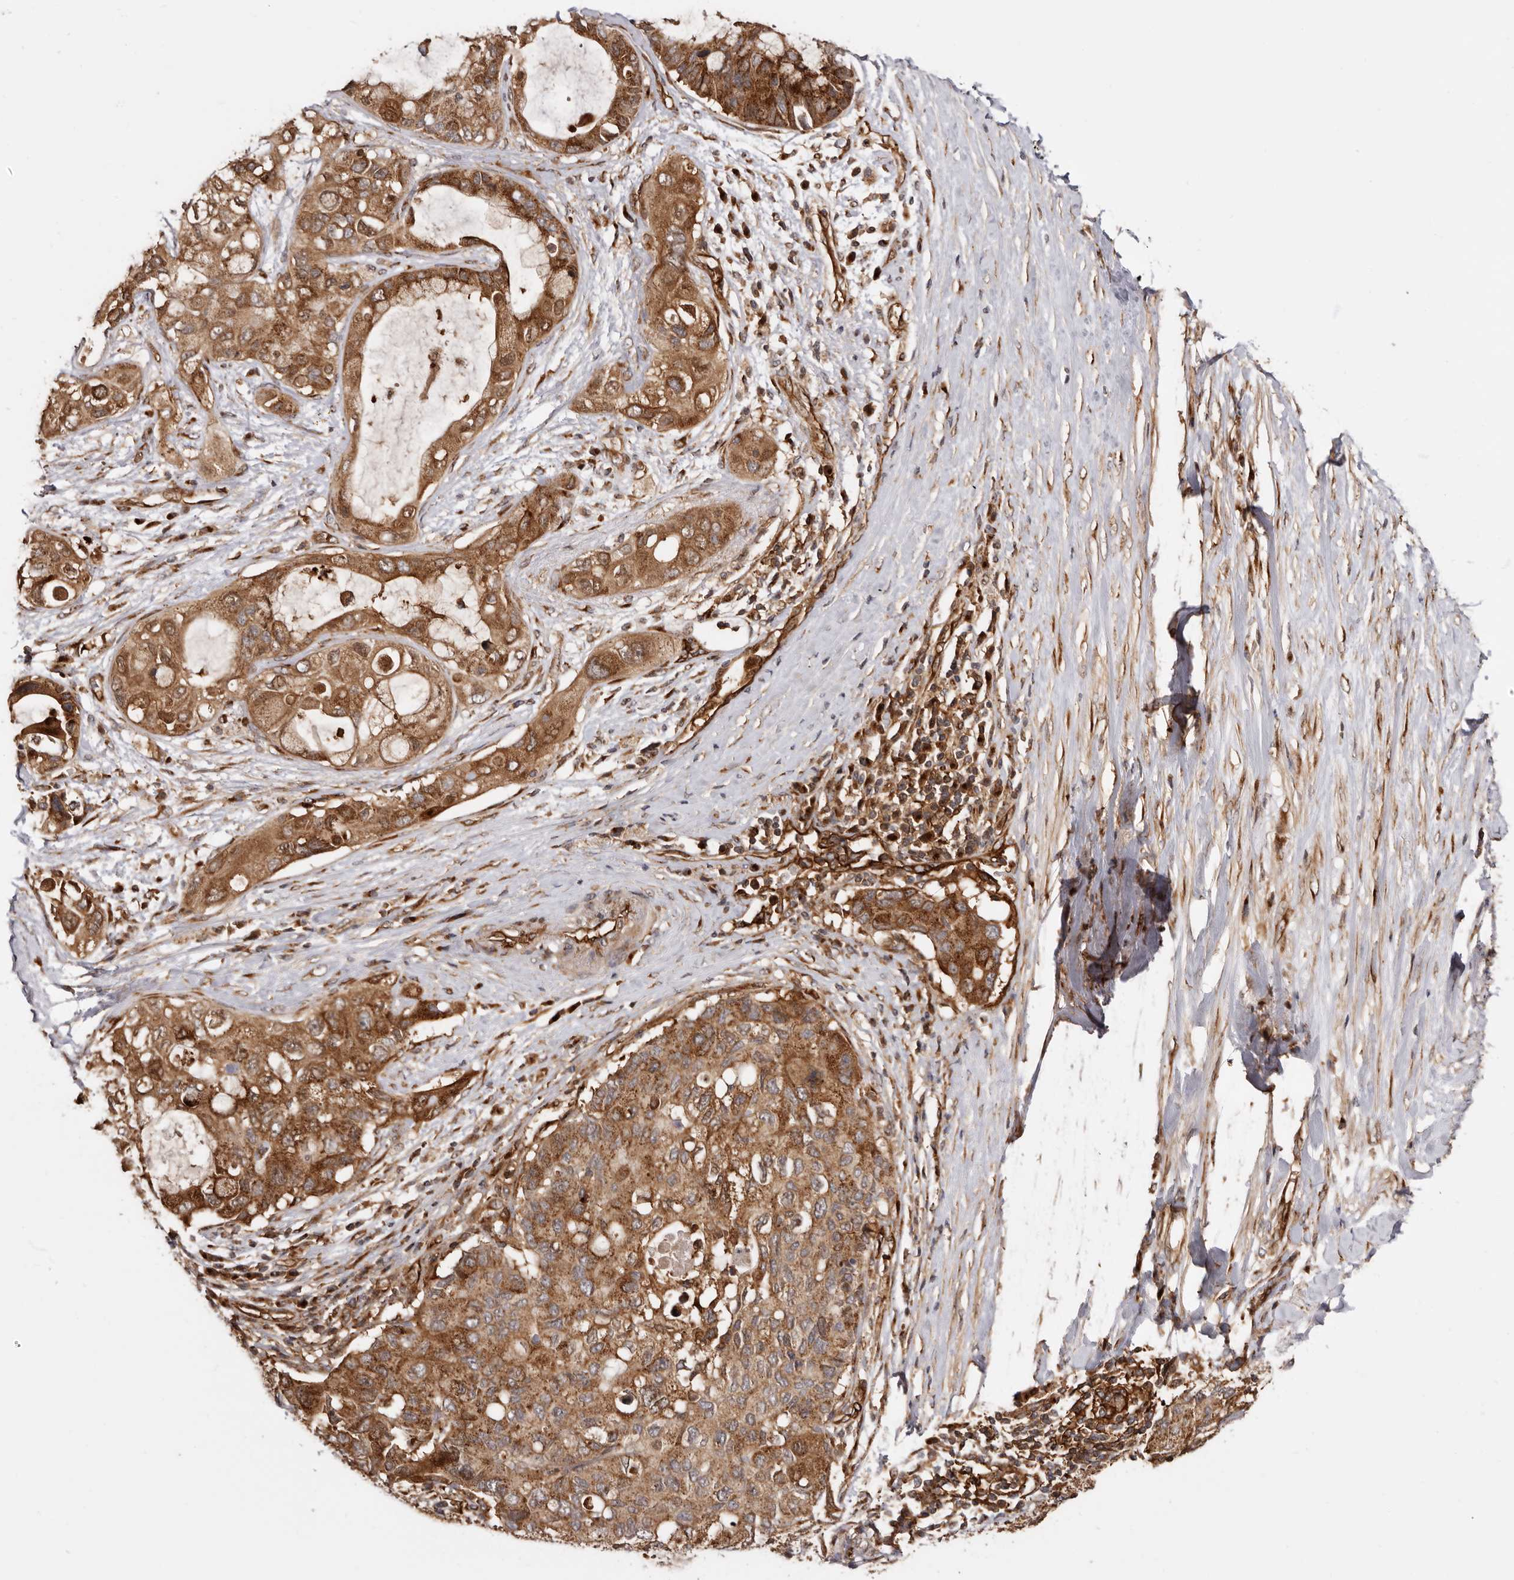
{"staining": {"intensity": "strong", "quantity": ">75%", "location": "cytoplasmic/membranous,nuclear"}, "tissue": "pancreatic cancer", "cell_type": "Tumor cells", "image_type": "cancer", "snomed": [{"axis": "morphology", "description": "Adenocarcinoma, NOS"}, {"axis": "topography", "description": "Pancreas"}], "caption": "There is high levels of strong cytoplasmic/membranous and nuclear expression in tumor cells of pancreatic cancer (adenocarcinoma), as demonstrated by immunohistochemical staining (brown color).", "gene": "GPR27", "patient": {"sex": "female", "age": 56}}